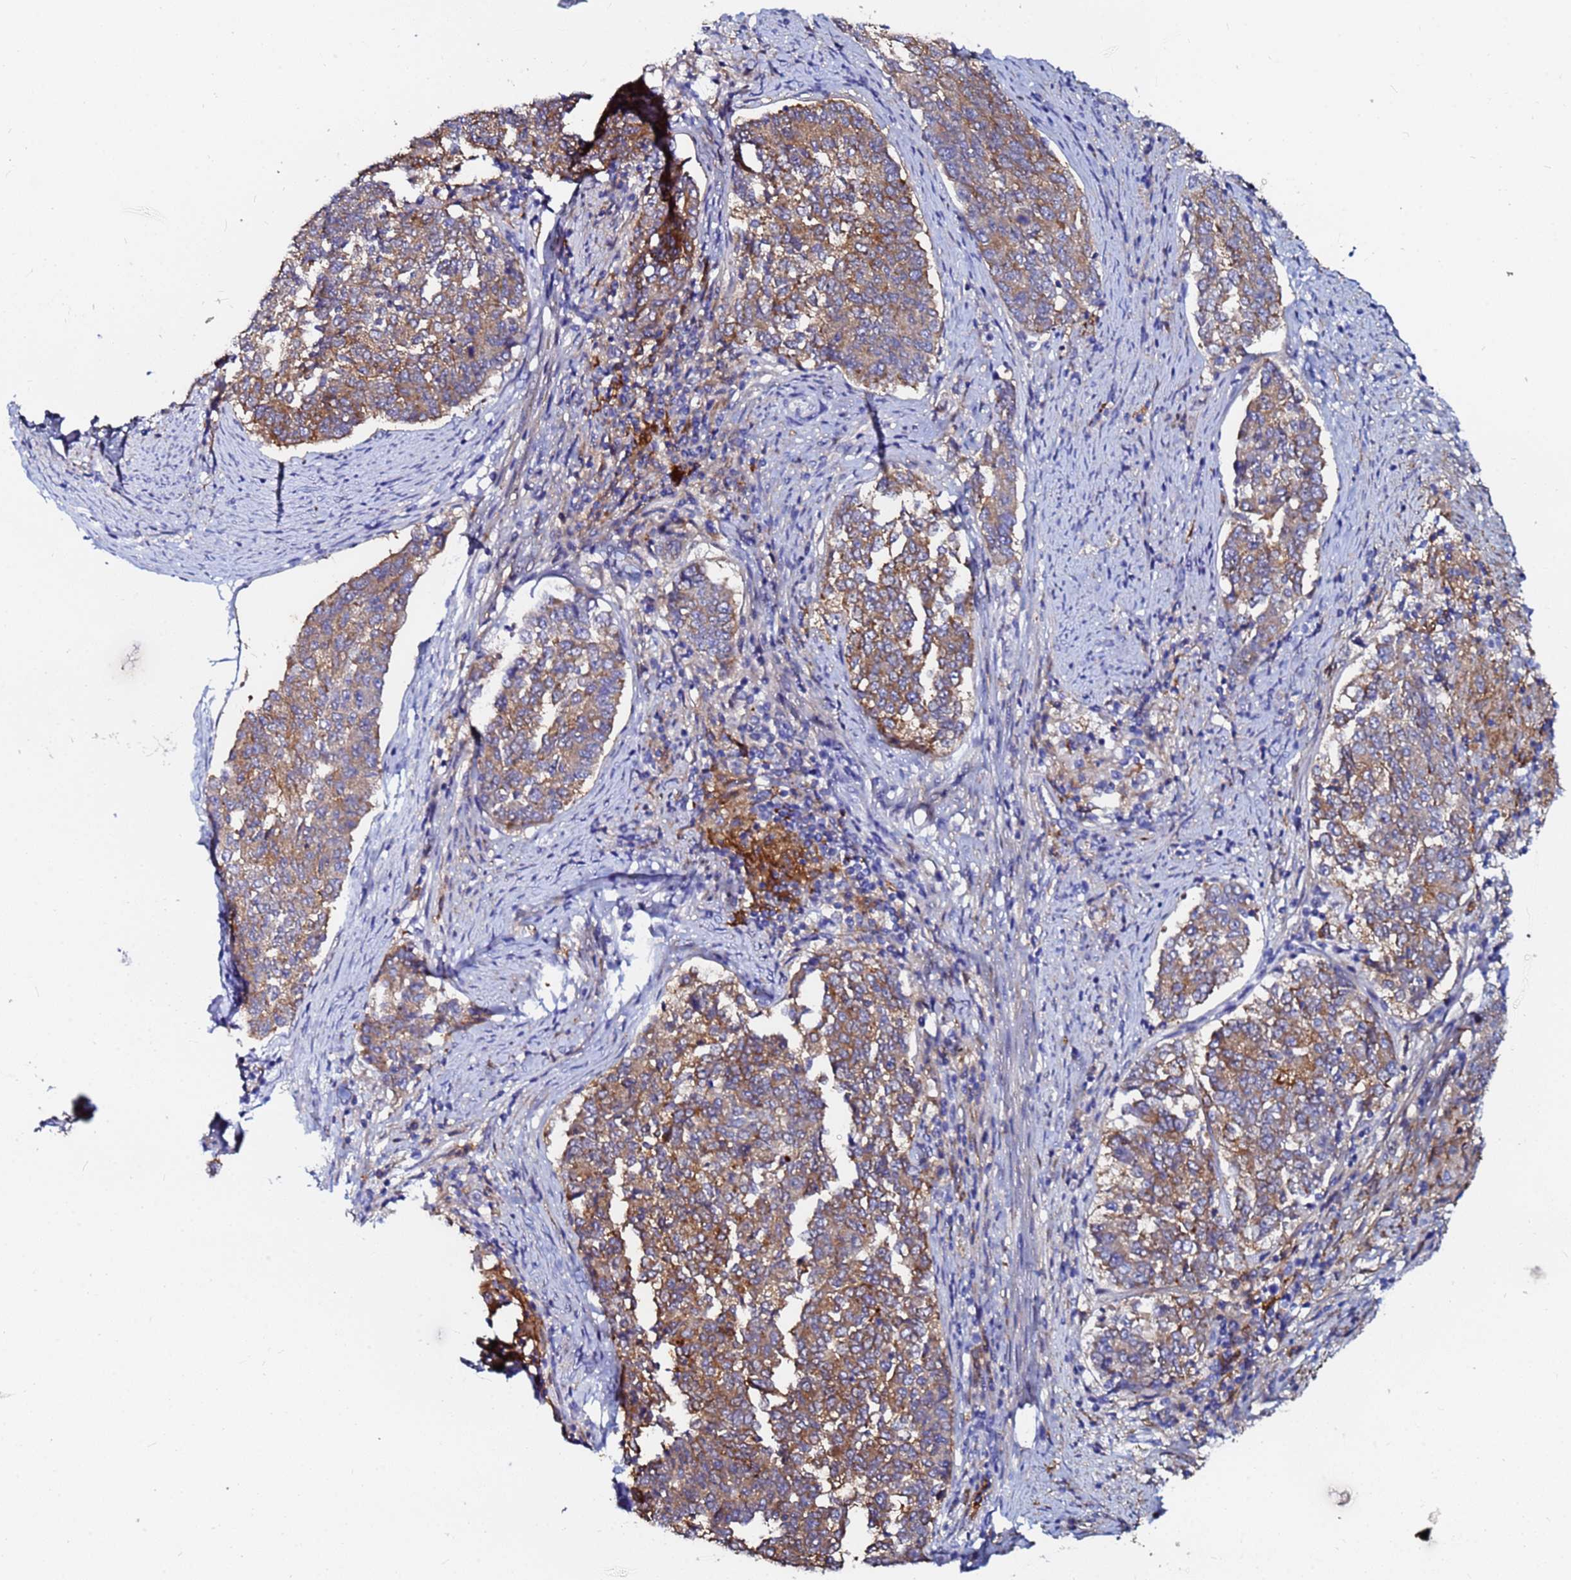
{"staining": {"intensity": "moderate", "quantity": ">75%", "location": "cytoplasmic/membranous"}, "tissue": "endometrial cancer", "cell_type": "Tumor cells", "image_type": "cancer", "snomed": [{"axis": "morphology", "description": "Adenocarcinoma, NOS"}, {"axis": "topography", "description": "Endometrium"}], "caption": "Tumor cells show moderate cytoplasmic/membranous expression in about >75% of cells in endometrial cancer.", "gene": "BASP1", "patient": {"sex": "female", "age": 80}}